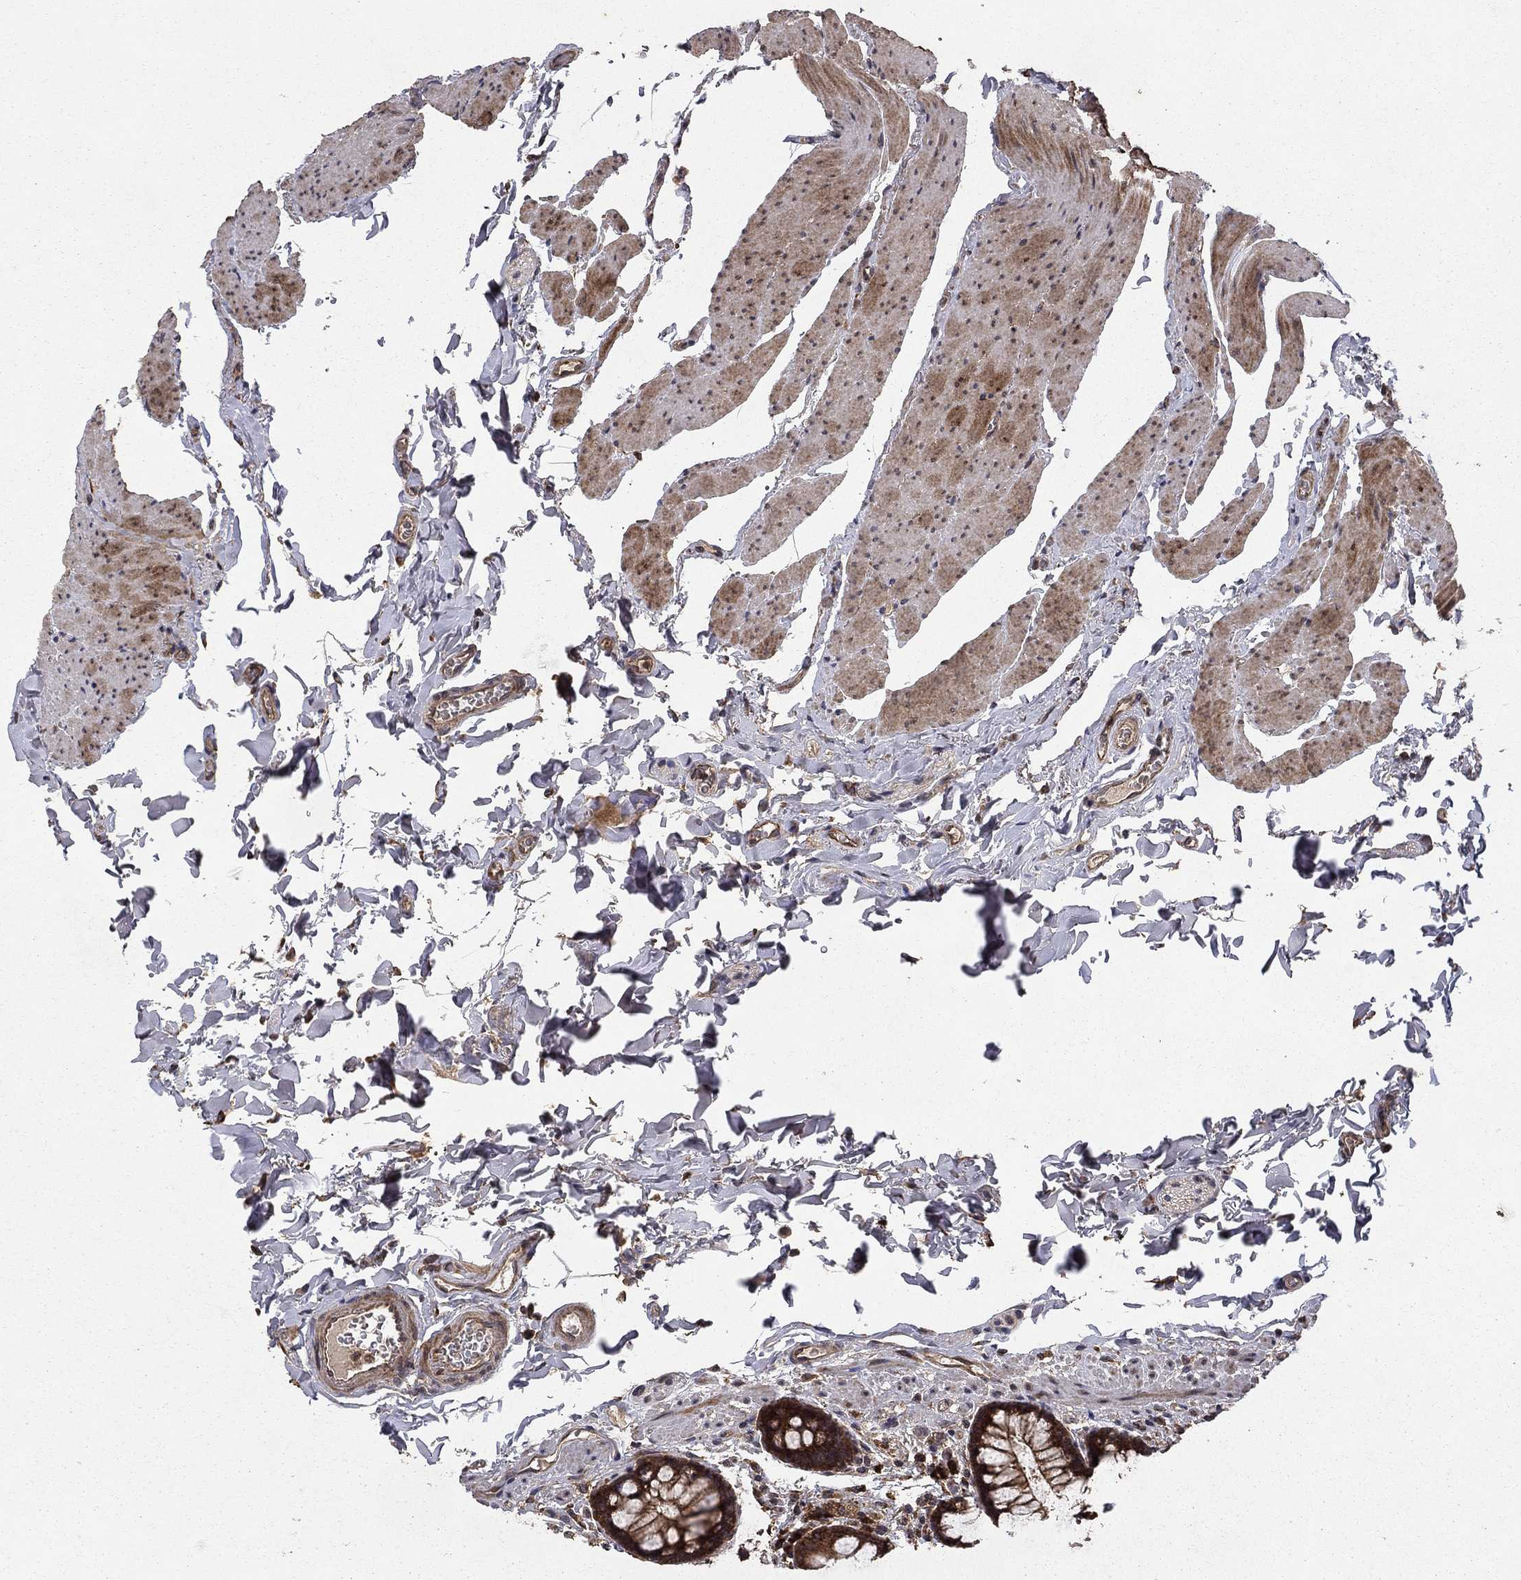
{"staining": {"intensity": "negative", "quantity": "none", "location": "none"}, "tissue": "colon", "cell_type": "Endothelial cells", "image_type": "normal", "snomed": [{"axis": "morphology", "description": "Normal tissue, NOS"}, {"axis": "topography", "description": "Colon"}], "caption": "The photomicrograph exhibits no significant positivity in endothelial cells of colon. (DAB (3,3'-diaminobenzidine) IHC, high magnification).", "gene": "BABAM2", "patient": {"sex": "female", "age": 86}}